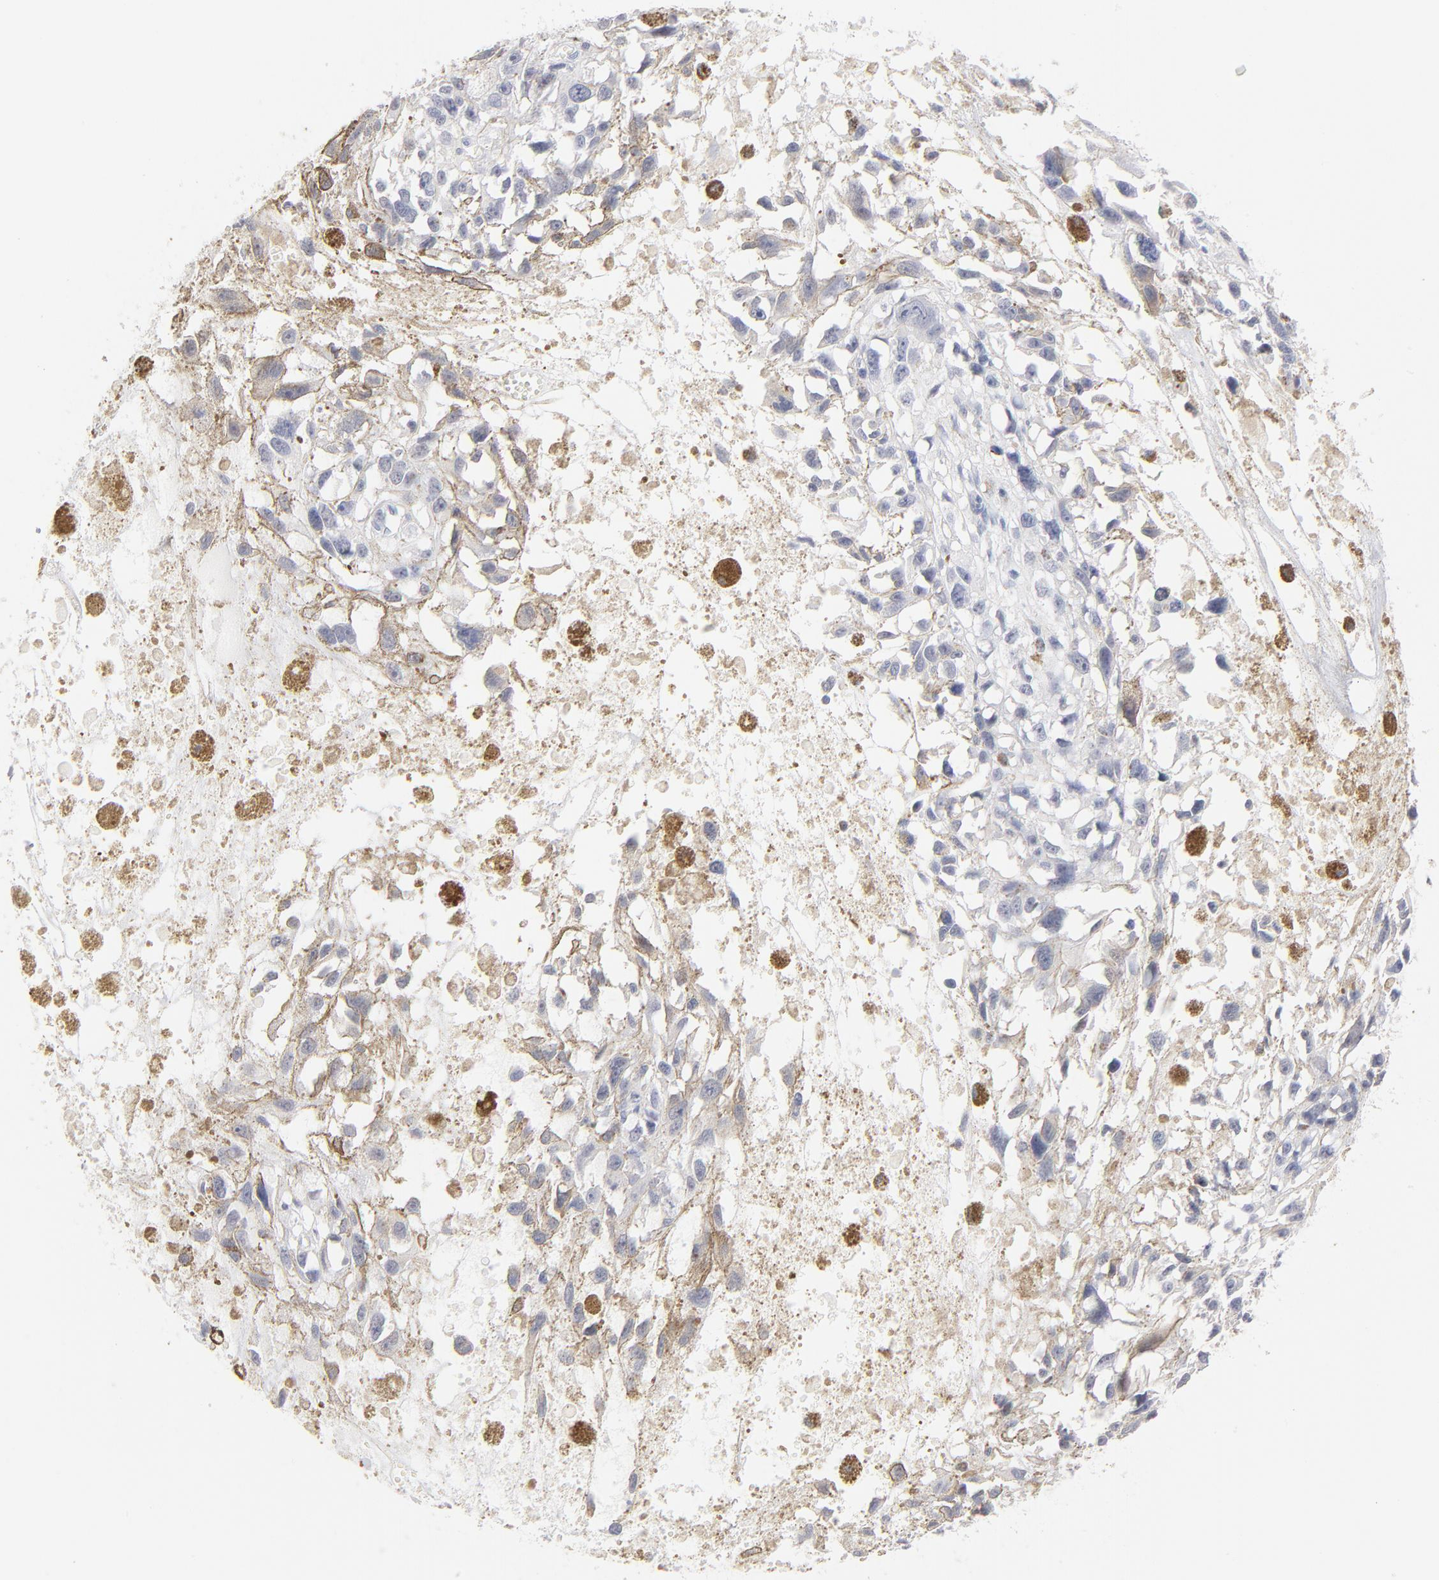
{"staining": {"intensity": "negative", "quantity": "none", "location": "none"}, "tissue": "melanoma", "cell_type": "Tumor cells", "image_type": "cancer", "snomed": [{"axis": "morphology", "description": "Malignant melanoma, Metastatic site"}, {"axis": "topography", "description": "Lymph node"}], "caption": "The histopathology image shows no significant staining in tumor cells of malignant melanoma (metastatic site).", "gene": "KHNYN", "patient": {"sex": "male", "age": 59}}